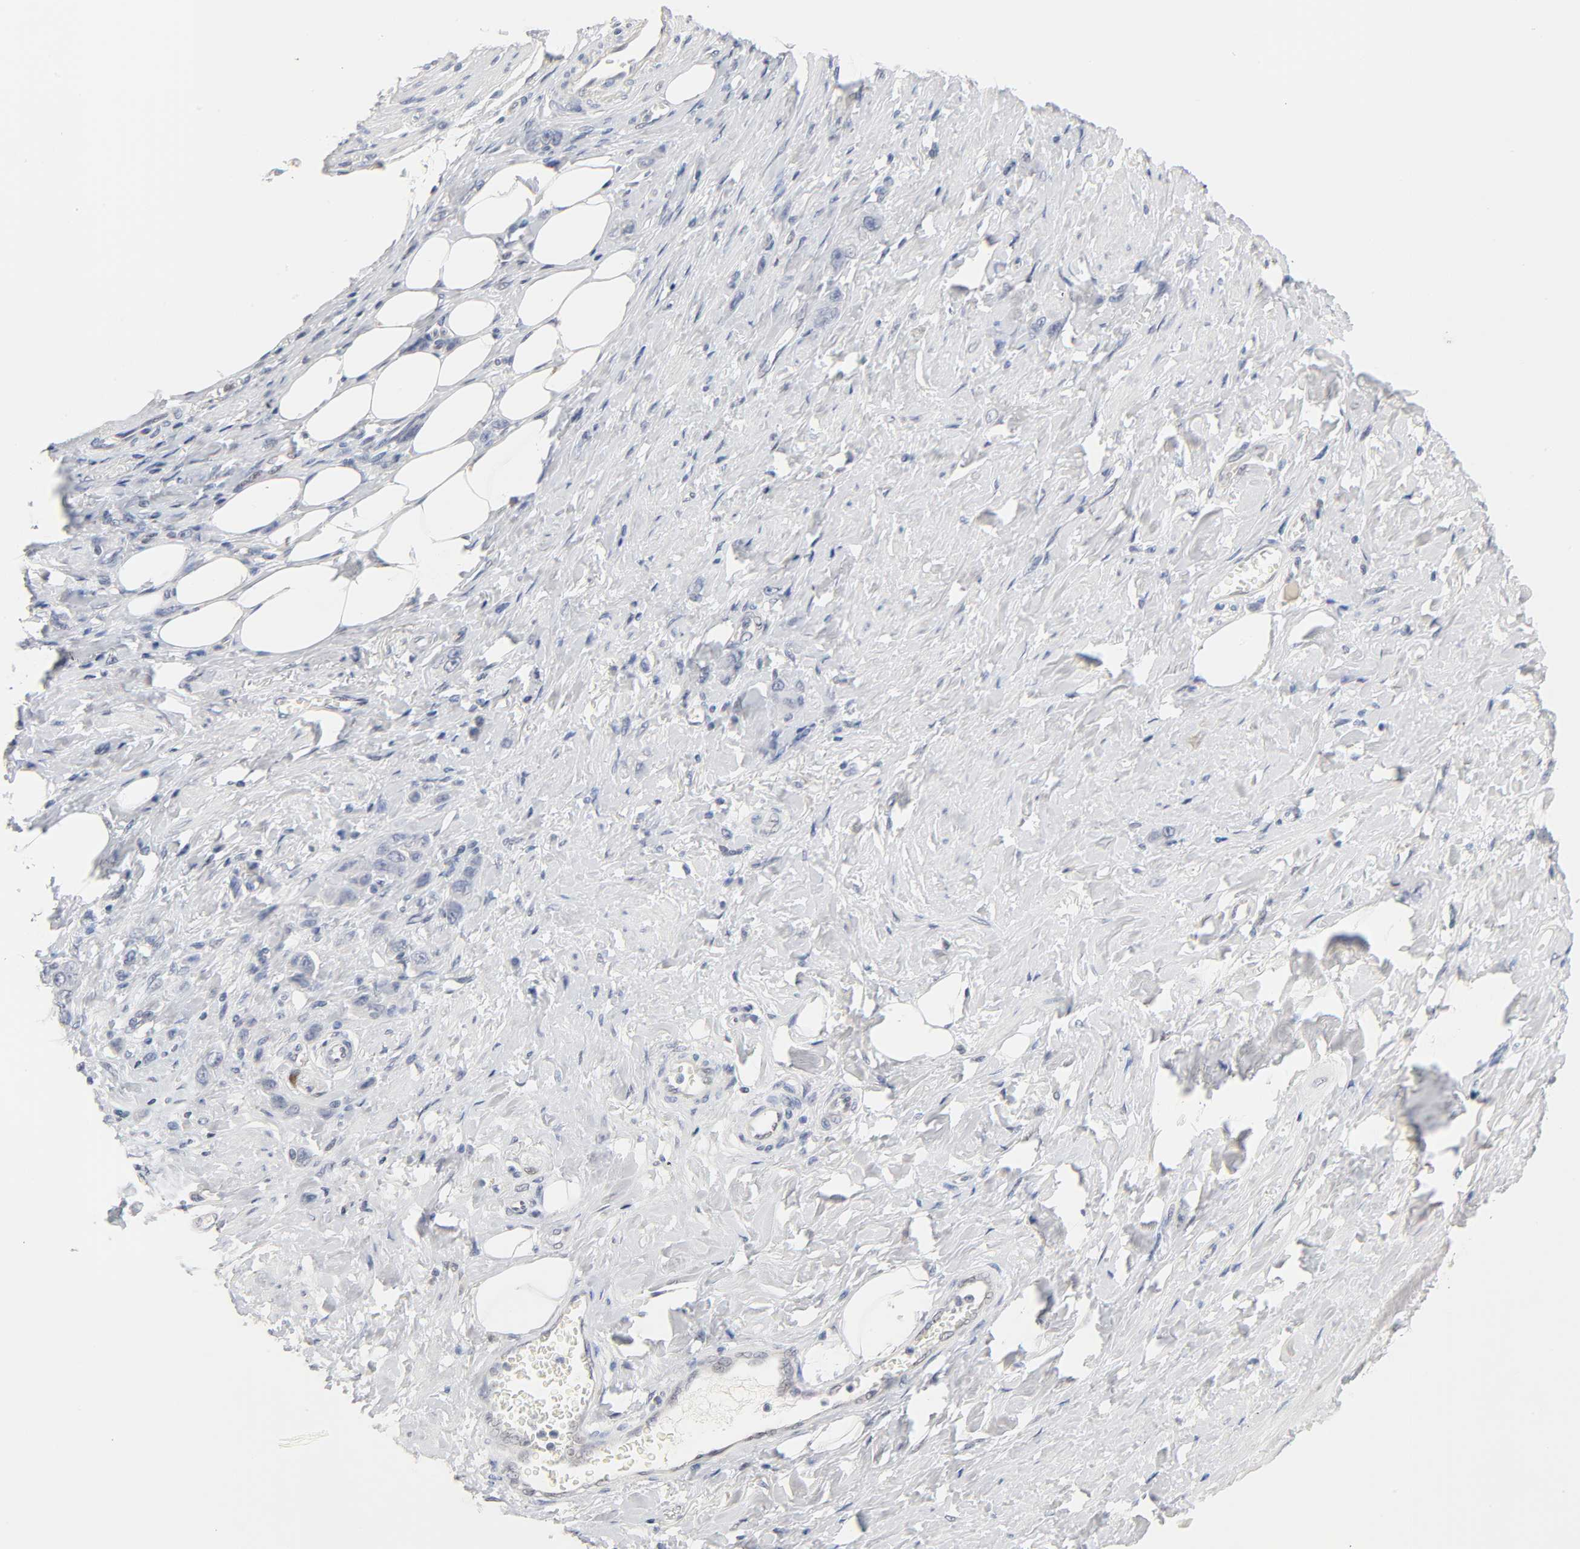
{"staining": {"intensity": "negative", "quantity": "none", "location": "none"}, "tissue": "stomach cancer", "cell_type": "Tumor cells", "image_type": "cancer", "snomed": [{"axis": "morphology", "description": "Adenocarcinoma, NOS"}, {"axis": "topography", "description": "Stomach"}], "caption": "Micrograph shows no protein expression in tumor cells of stomach cancer (adenocarcinoma) tissue.", "gene": "NFATC1", "patient": {"sex": "male", "age": 82}}